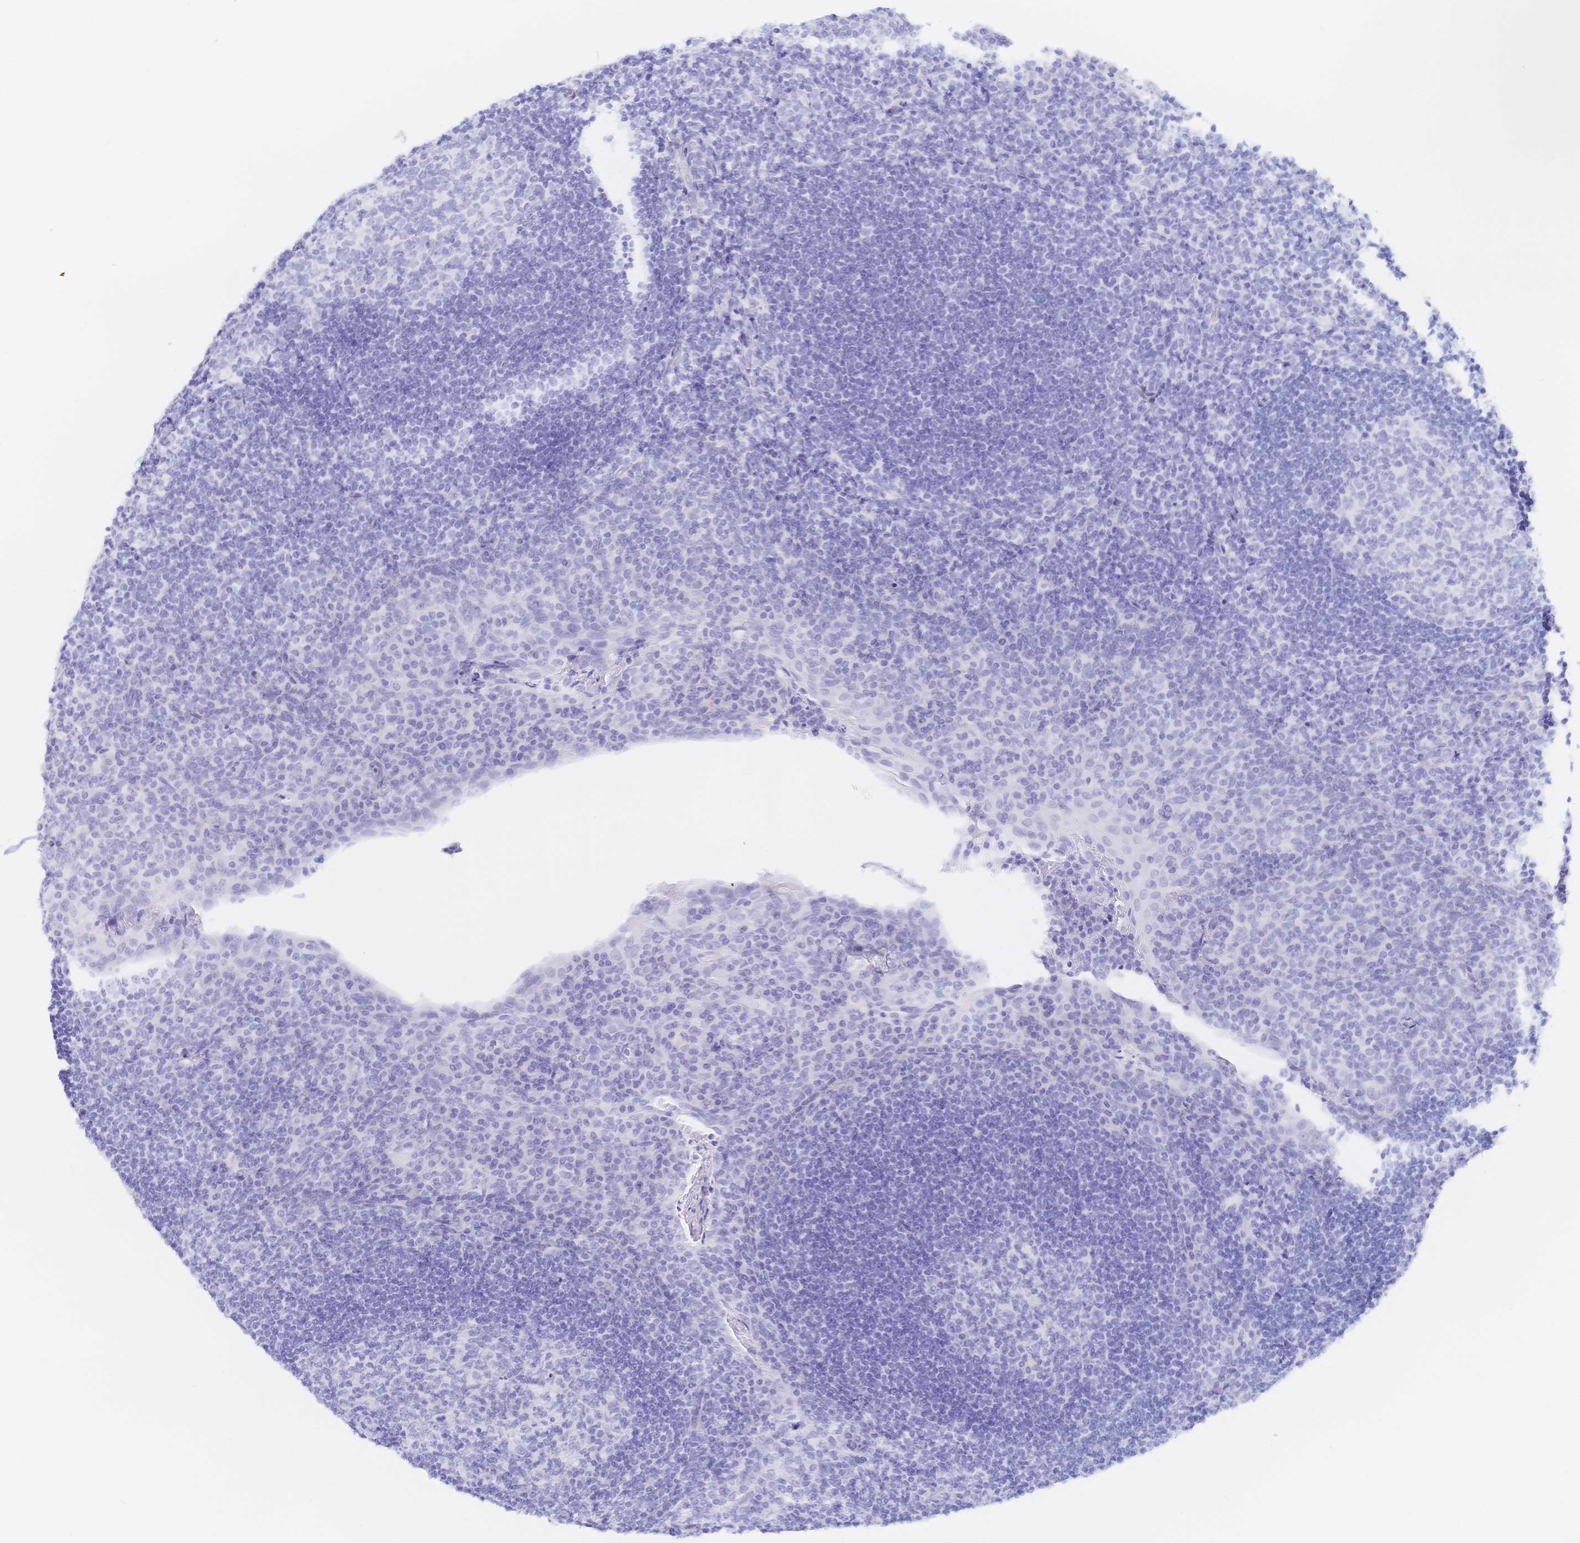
{"staining": {"intensity": "negative", "quantity": "none", "location": "none"}, "tissue": "tonsil", "cell_type": "Germinal center cells", "image_type": "normal", "snomed": [{"axis": "morphology", "description": "Normal tissue, NOS"}, {"axis": "topography", "description": "Tonsil"}], "caption": "Germinal center cells show no significant protein expression in benign tonsil.", "gene": "KCNH6", "patient": {"sex": "male", "age": 17}}